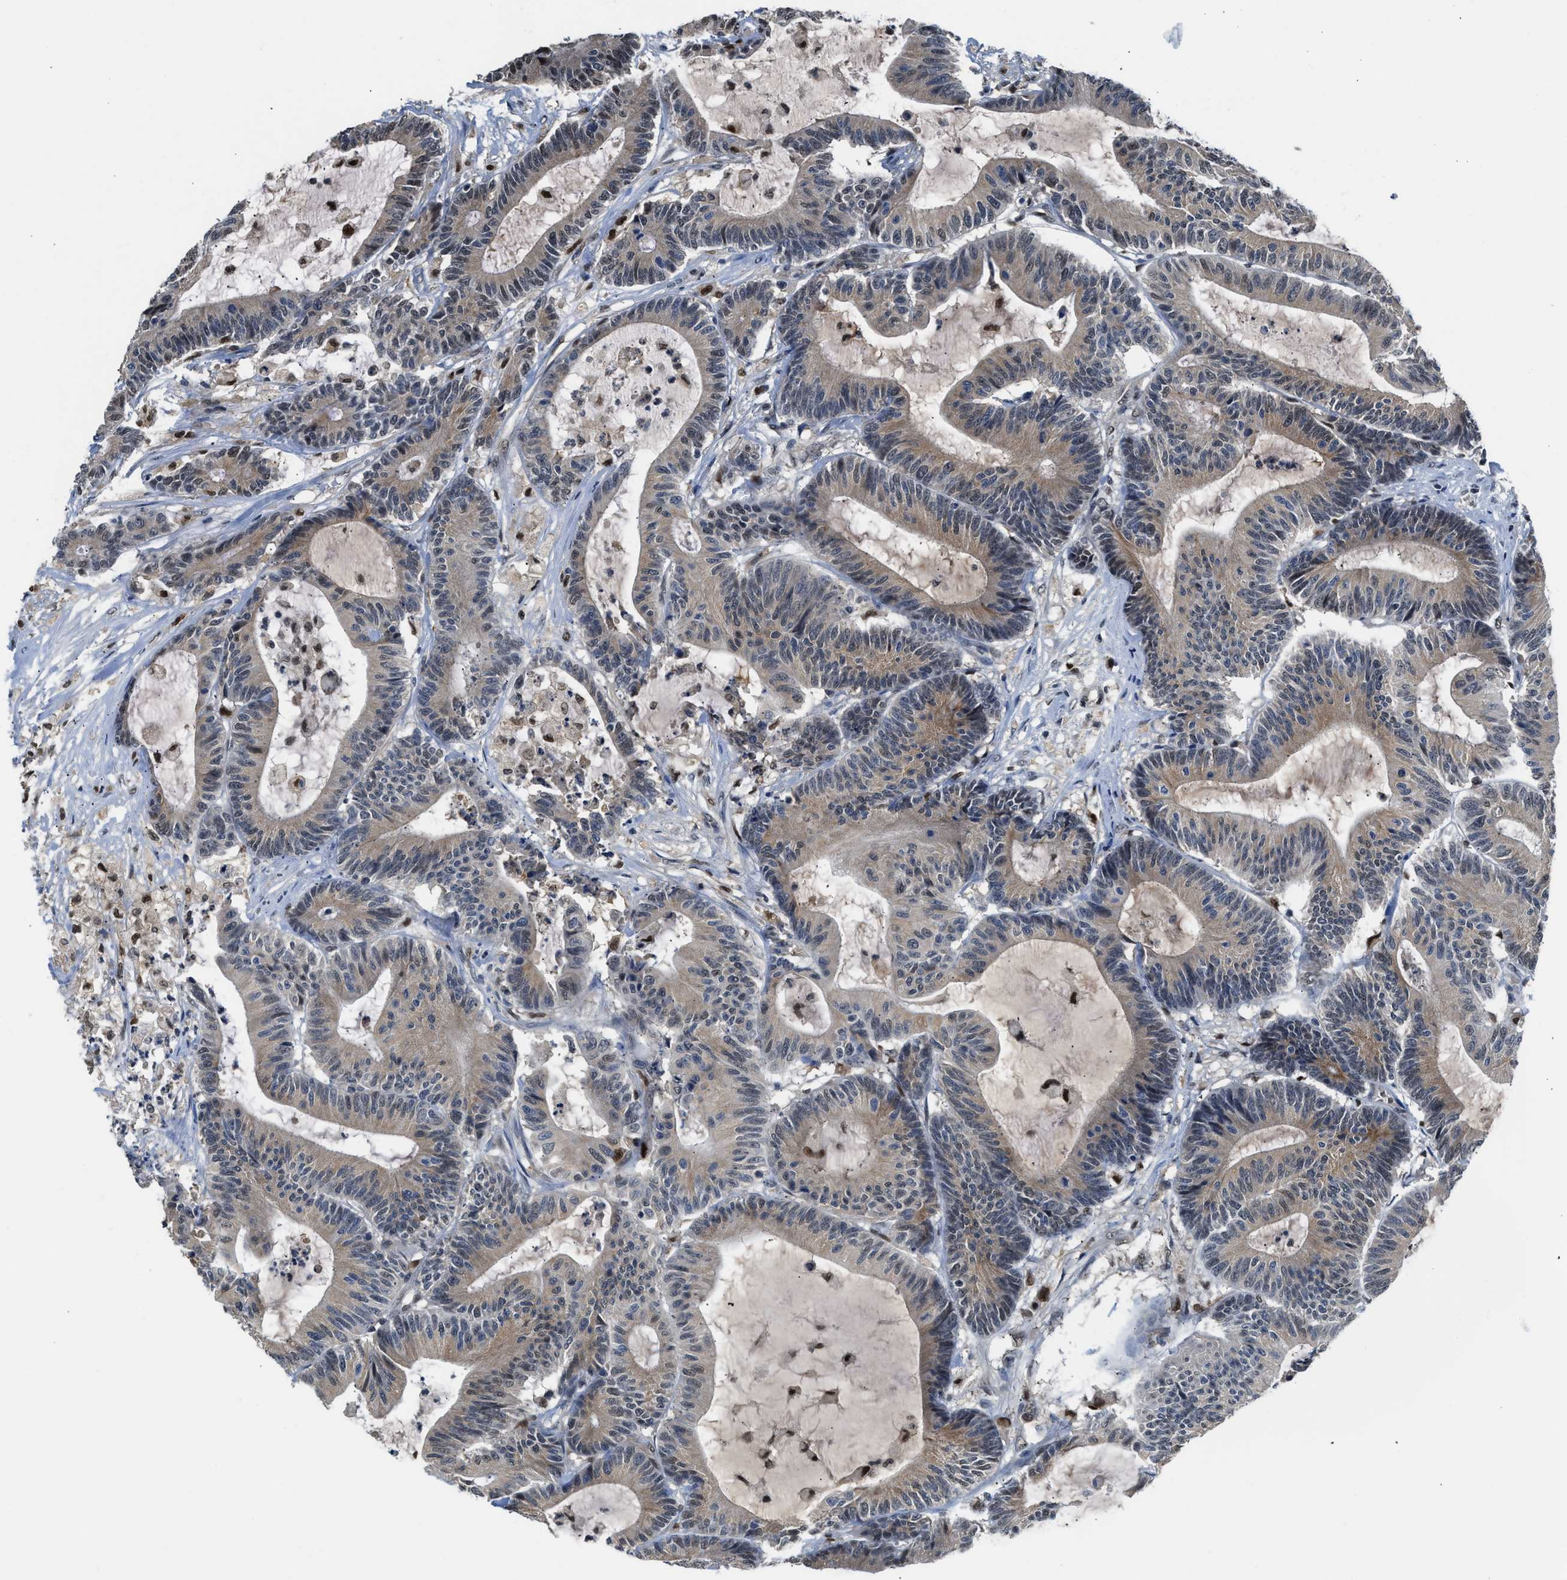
{"staining": {"intensity": "weak", "quantity": ">75%", "location": "cytoplasmic/membranous"}, "tissue": "colorectal cancer", "cell_type": "Tumor cells", "image_type": "cancer", "snomed": [{"axis": "morphology", "description": "Adenocarcinoma, NOS"}, {"axis": "topography", "description": "Colon"}], "caption": "Brown immunohistochemical staining in human adenocarcinoma (colorectal) displays weak cytoplasmic/membranous positivity in approximately >75% of tumor cells. (DAB = brown stain, brightfield microscopy at high magnification).", "gene": "ALX1", "patient": {"sex": "female", "age": 84}}